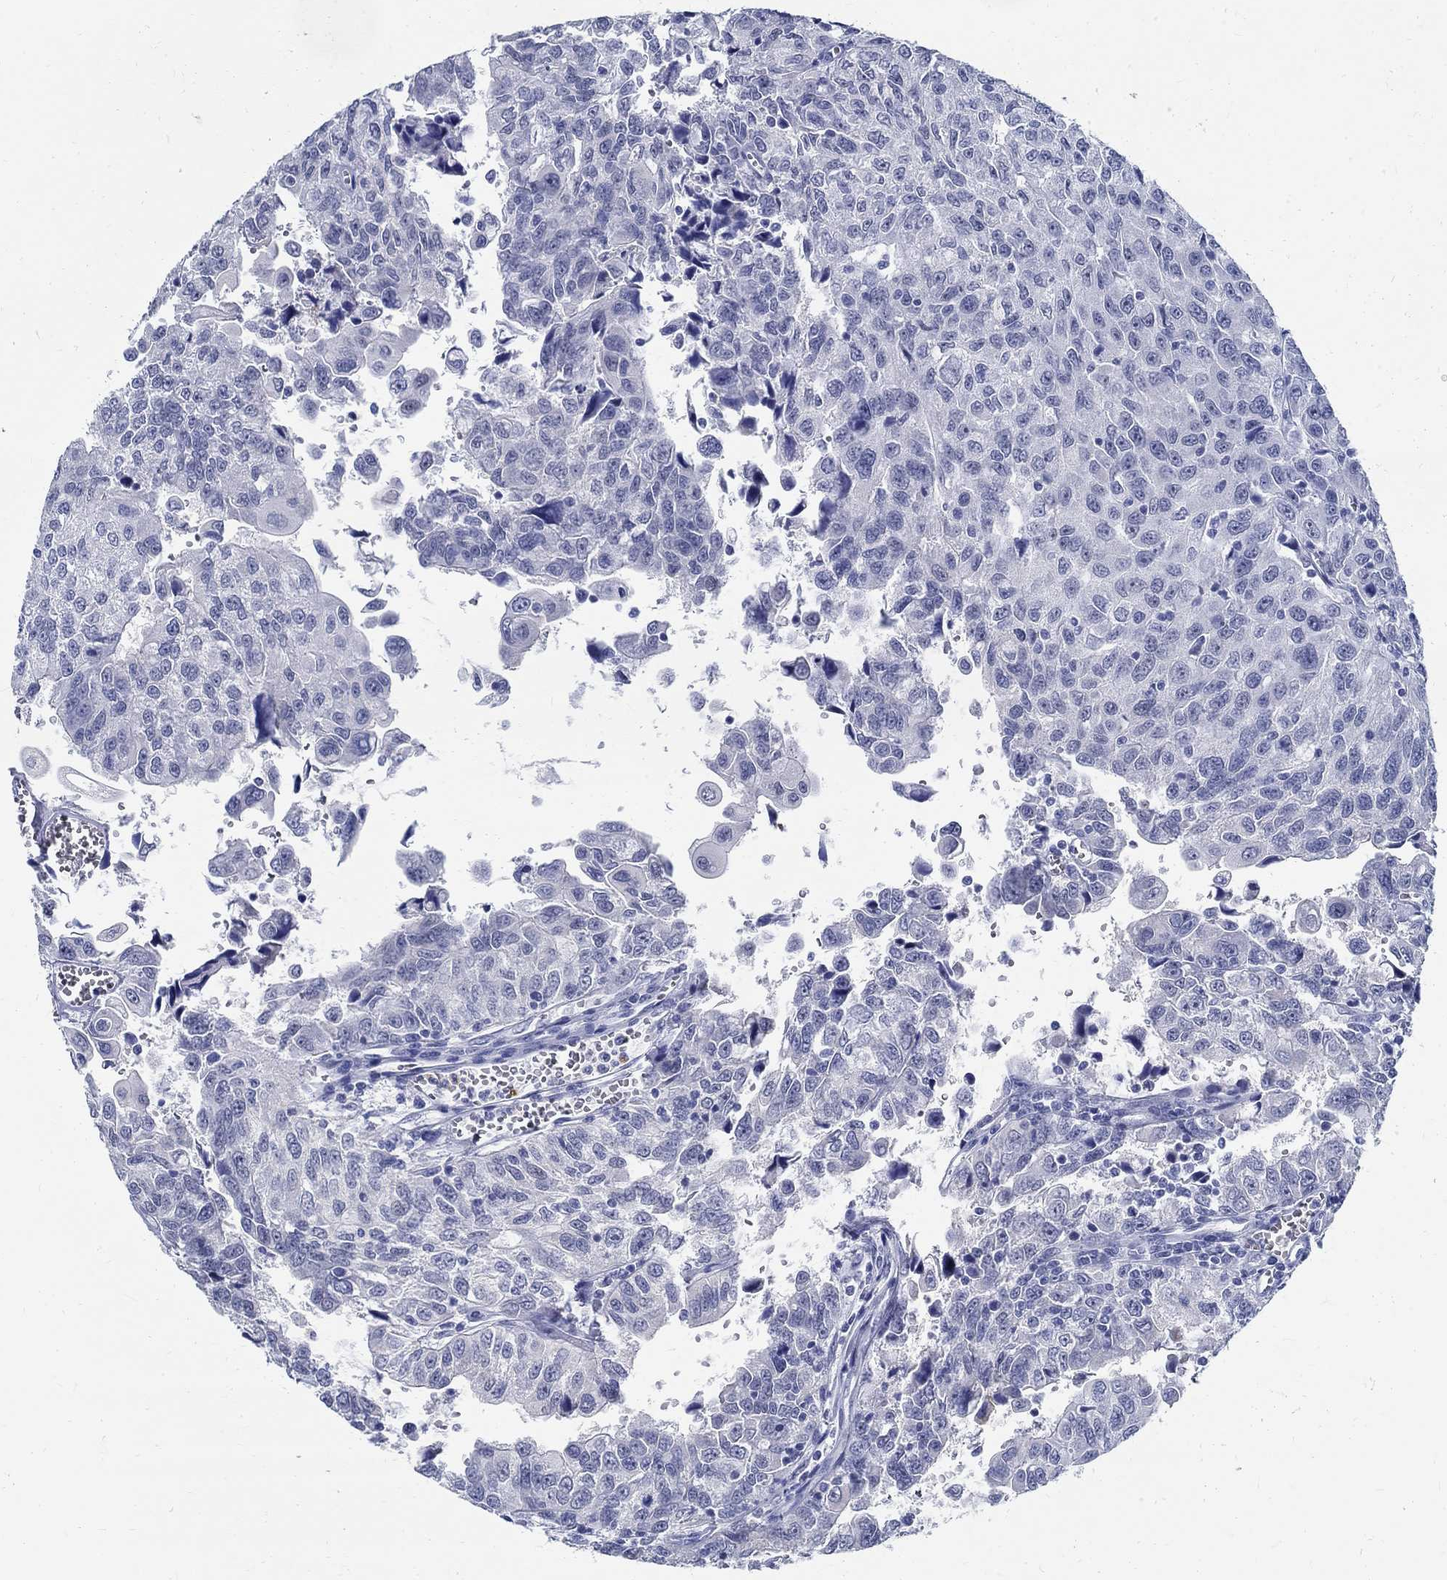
{"staining": {"intensity": "negative", "quantity": "none", "location": "none"}, "tissue": "urothelial cancer", "cell_type": "Tumor cells", "image_type": "cancer", "snomed": [{"axis": "morphology", "description": "Urothelial carcinoma, NOS"}, {"axis": "morphology", "description": "Urothelial carcinoma, High grade"}, {"axis": "topography", "description": "Urinary bladder"}], "caption": "High-grade urothelial carcinoma stained for a protein using immunohistochemistry (IHC) exhibits no positivity tumor cells.", "gene": "BSPRY", "patient": {"sex": "female", "age": 73}}